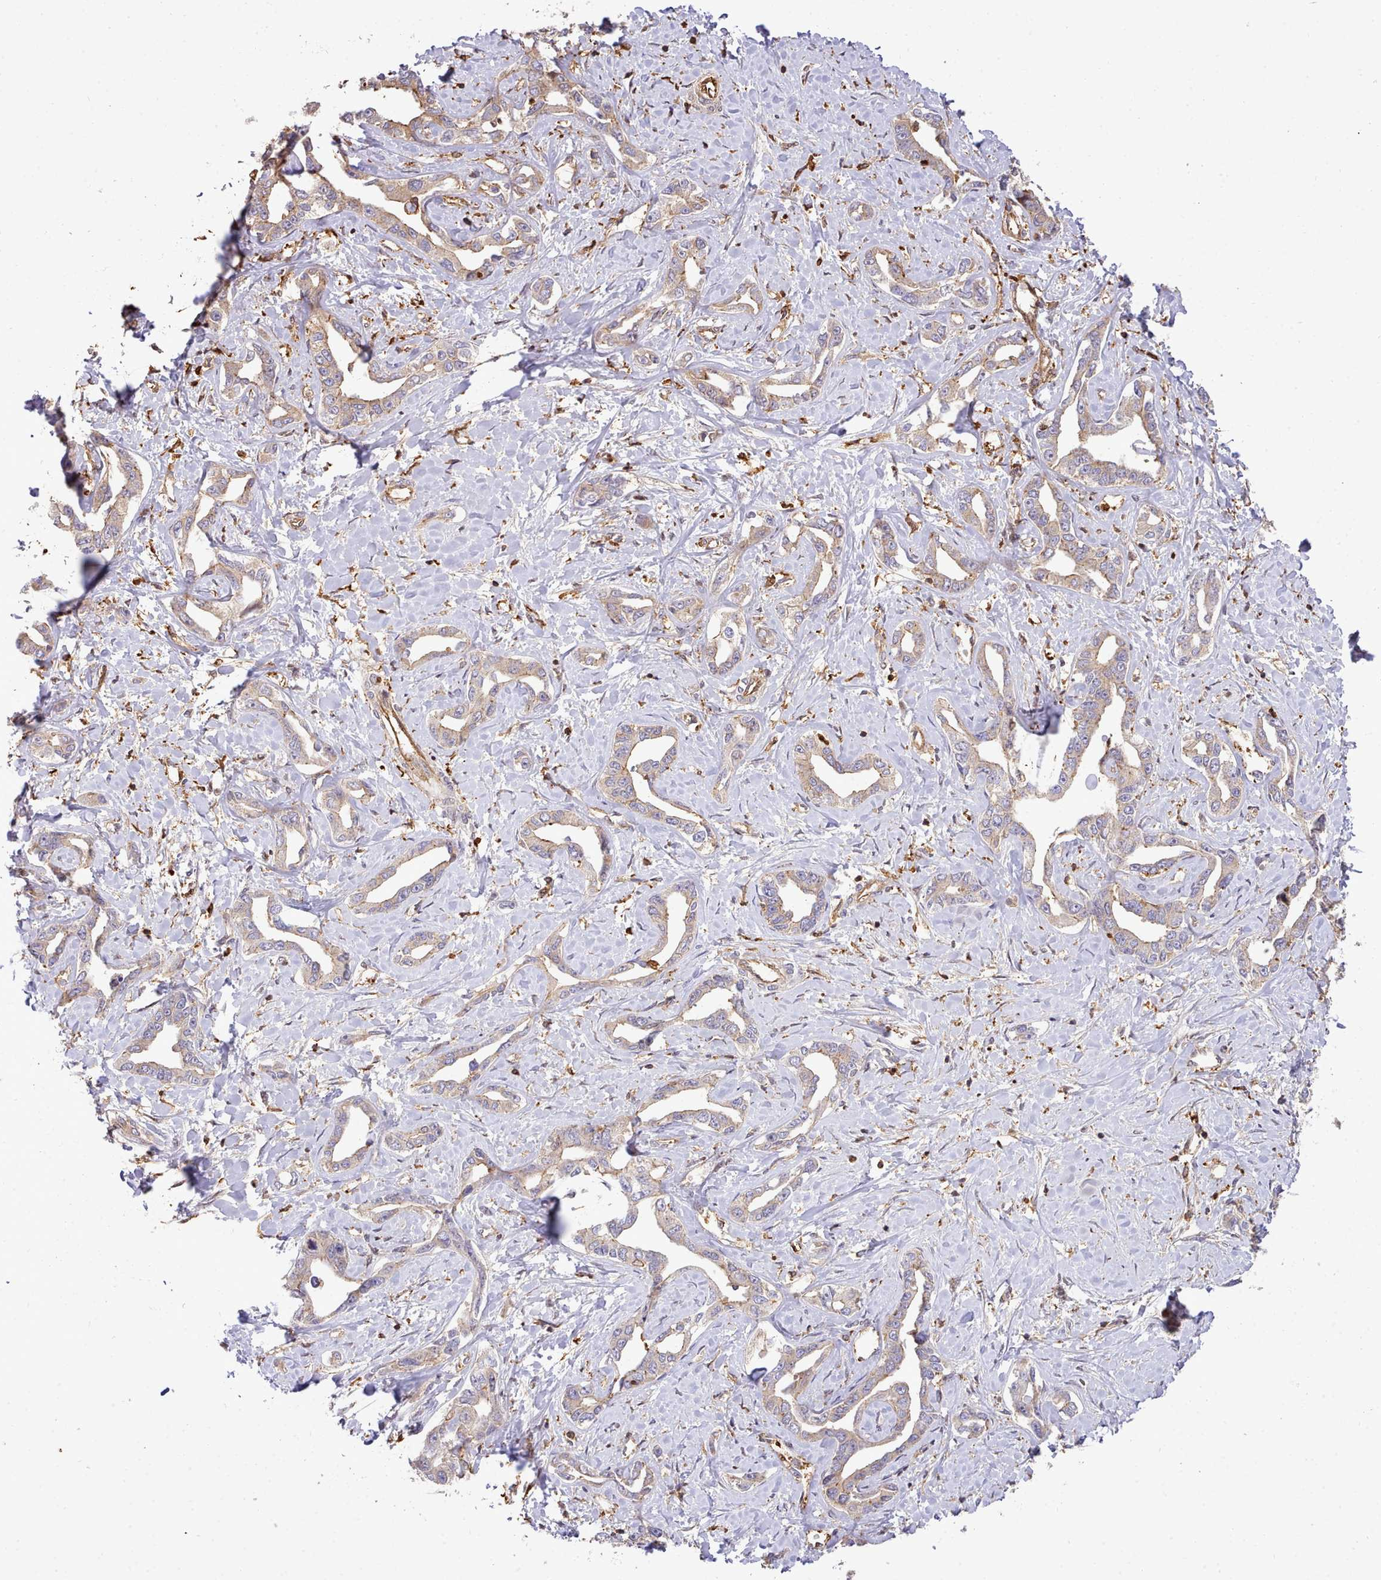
{"staining": {"intensity": "negative", "quantity": "none", "location": "none"}, "tissue": "liver cancer", "cell_type": "Tumor cells", "image_type": "cancer", "snomed": [{"axis": "morphology", "description": "Cholangiocarcinoma"}, {"axis": "topography", "description": "Liver"}], "caption": "Tumor cells are negative for brown protein staining in liver cancer.", "gene": "CAPZA1", "patient": {"sex": "male", "age": 59}}